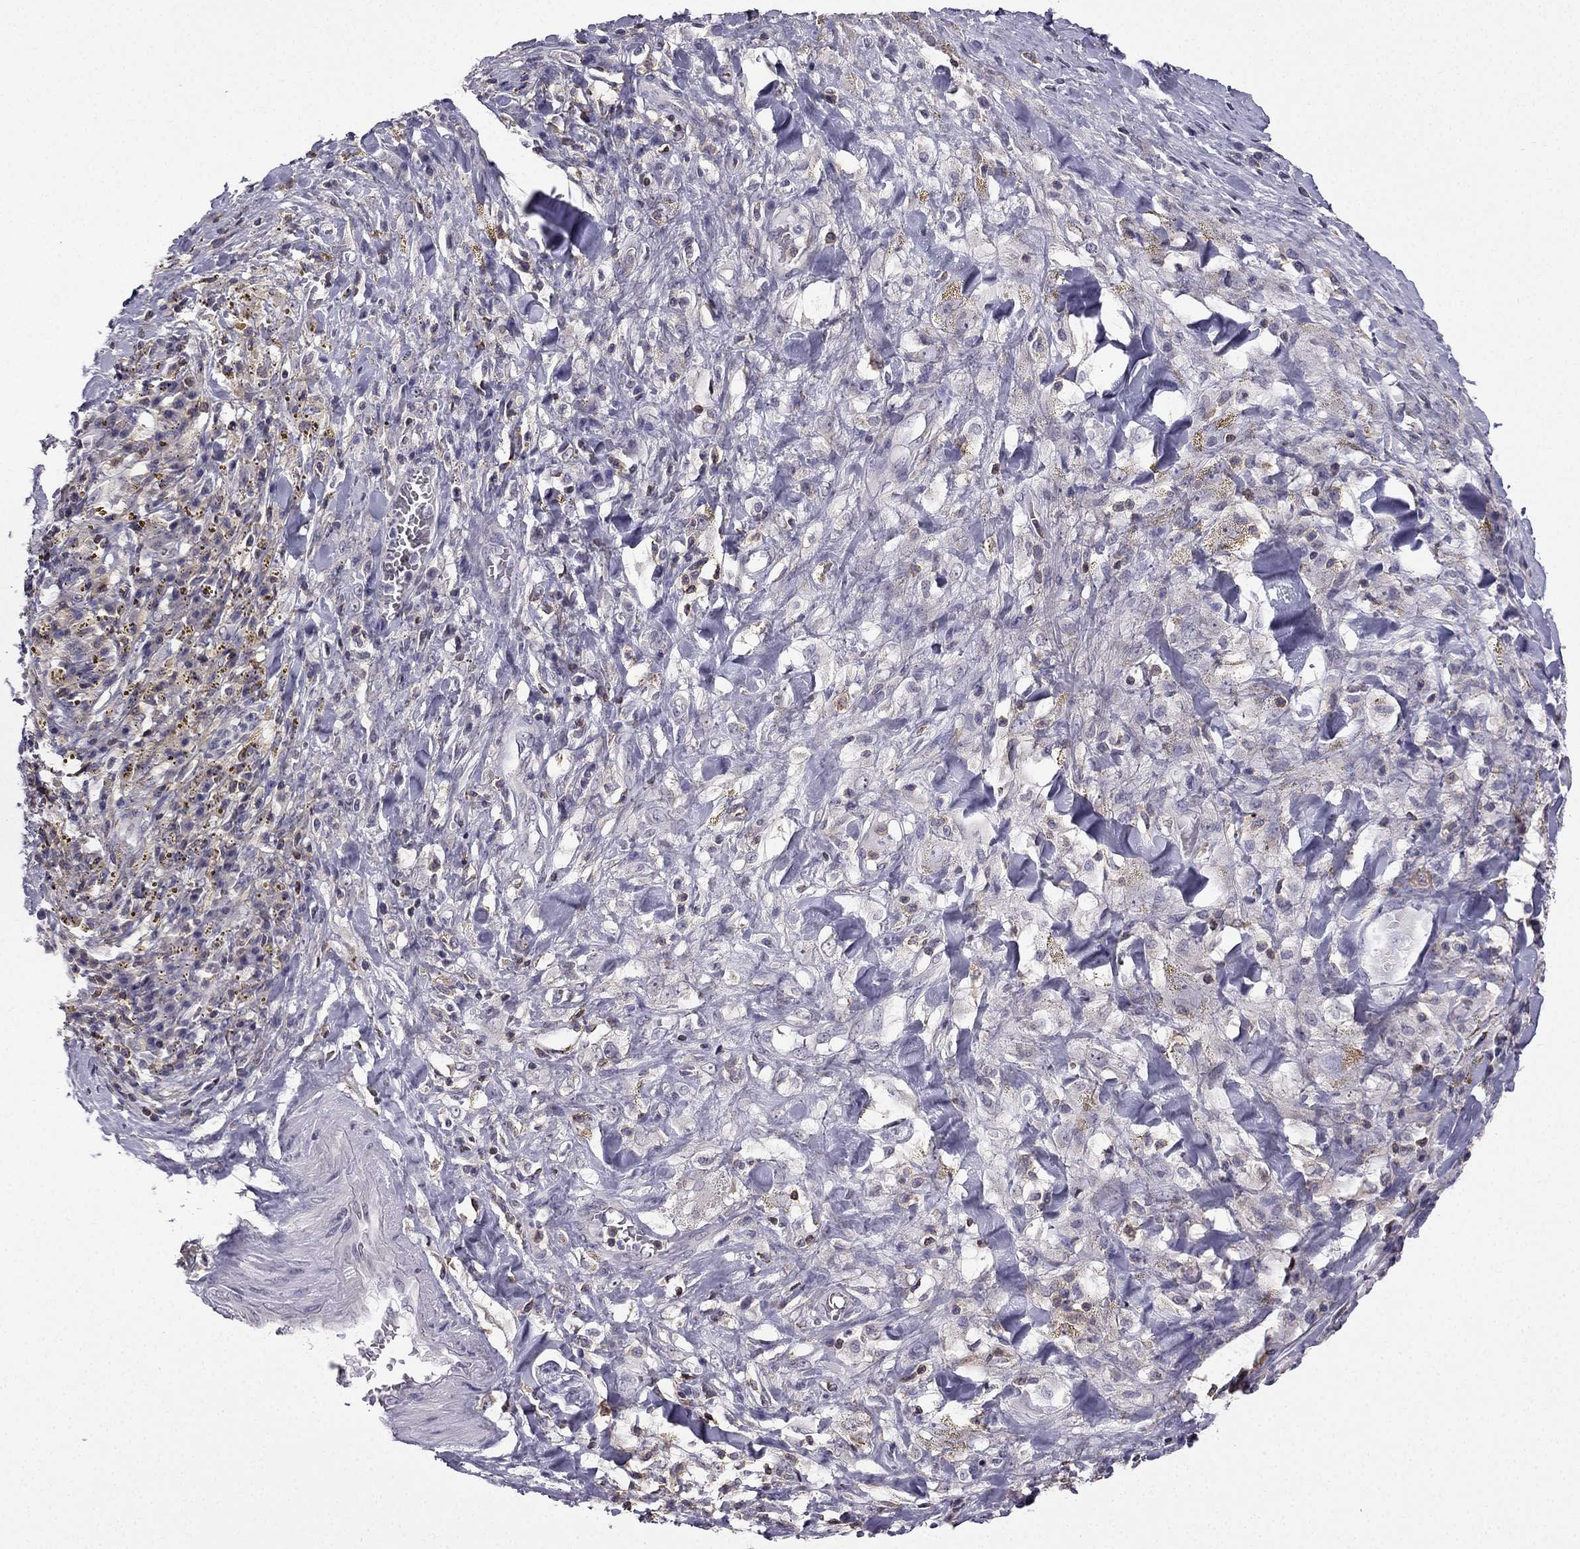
{"staining": {"intensity": "negative", "quantity": "none", "location": "none"}, "tissue": "melanoma", "cell_type": "Tumor cells", "image_type": "cancer", "snomed": [{"axis": "morphology", "description": "Malignant melanoma, NOS"}, {"axis": "topography", "description": "Skin"}], "caption": "Malignant melanoma was stained to show a protein in brown. There is no significant positivity in tumor cells.", "gene": "CCK", "patient": {"sex": "female", "age": 91}}